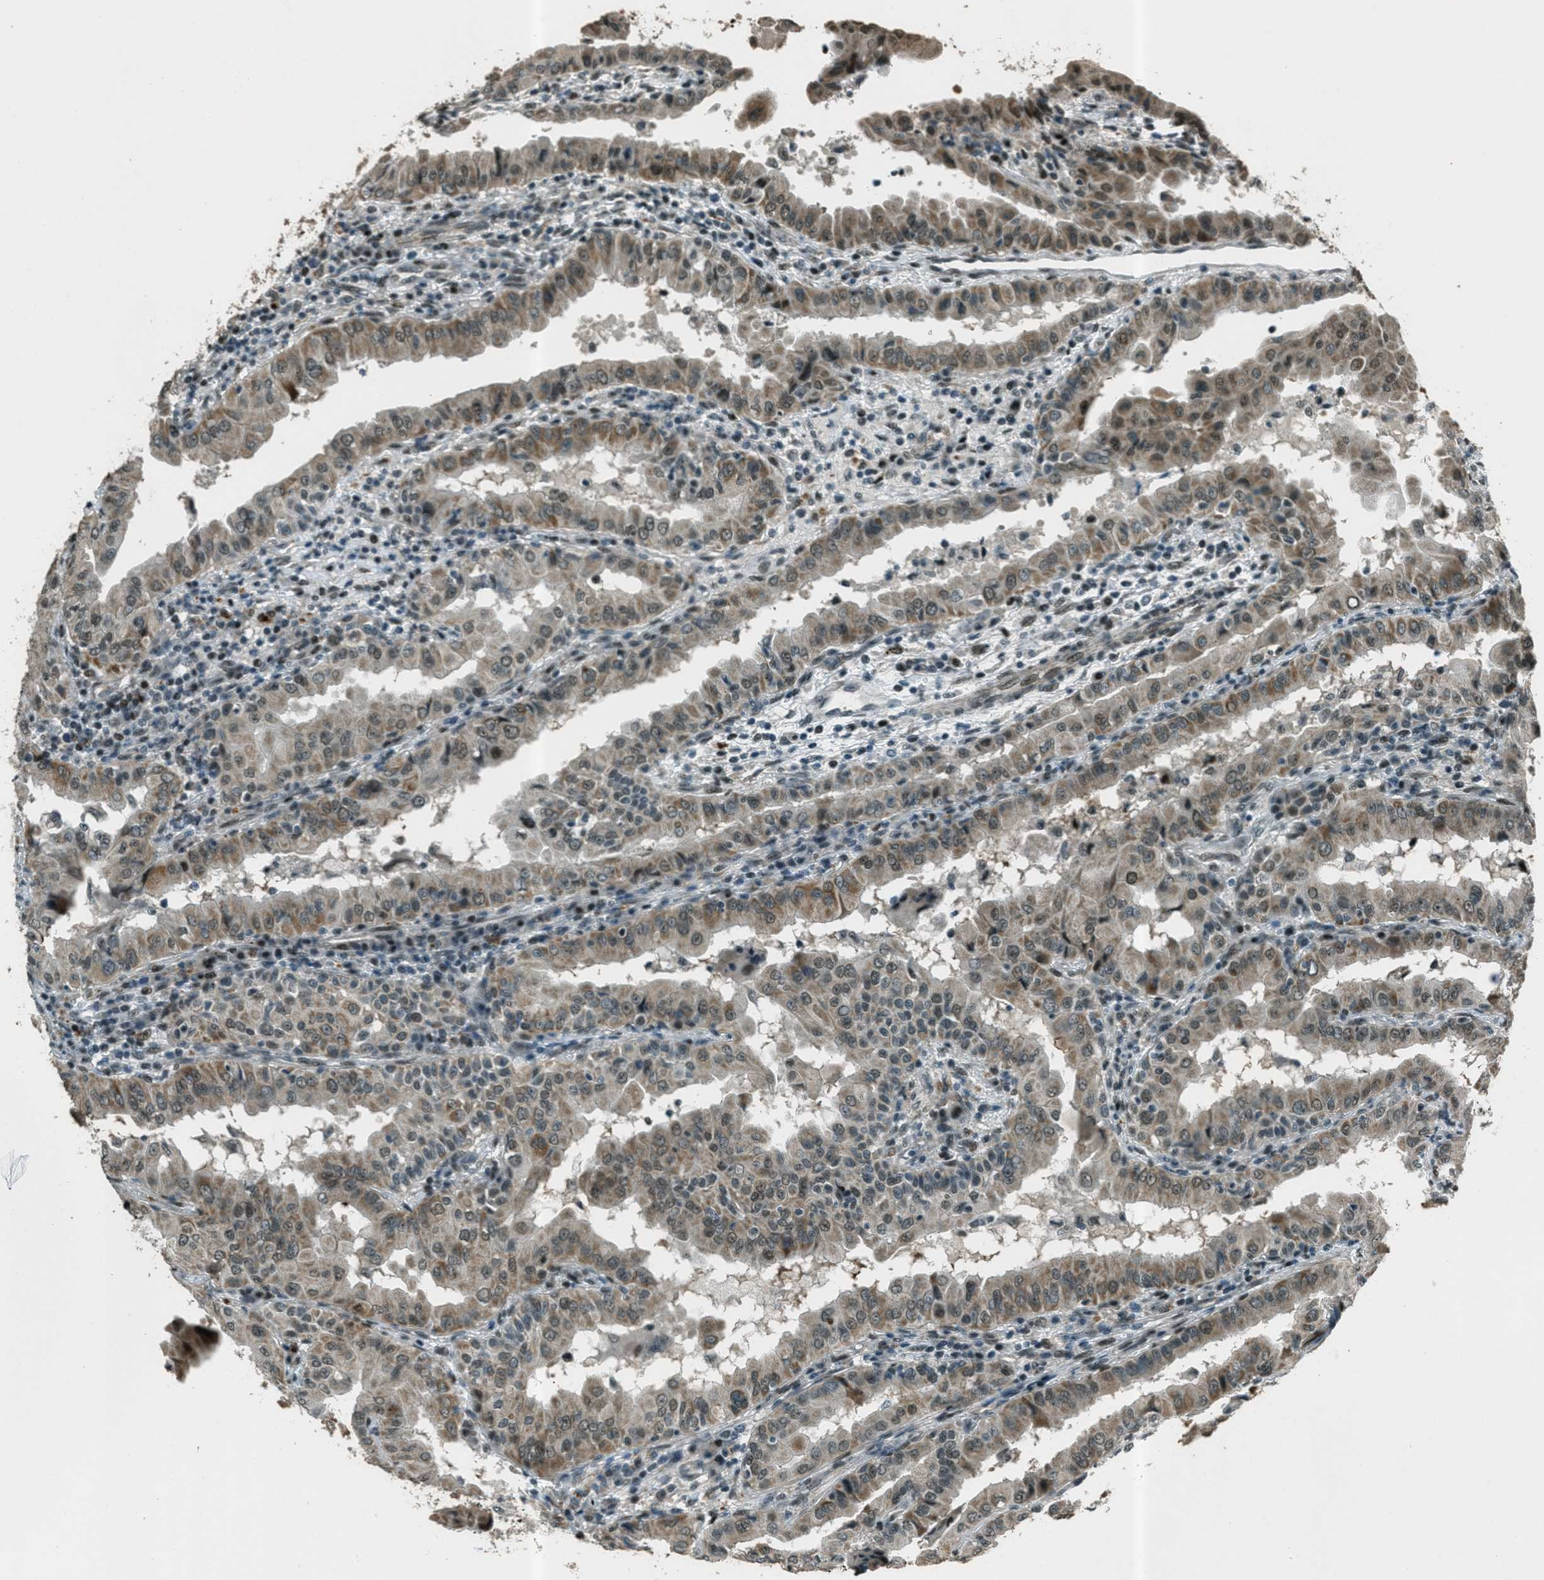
{"staining": {"intensity": "weak", "quantity": ">75%", "location": "cytoplasmic/membranous,nuclear"}, "tissue": "thyroid cancer", "cell_type": "Tumor cells", "image_type": "cancer", "snomed": [{"axis": "morphology", "description": "Papillary adenocarcinoma, NOS"}, {"axis": "topography", "description": "Thyroid gland"}], "caption": "A high-resolution histopathology image shows IHC staining of thyroid cancer, which demonstrates weak cytoplasmic/membranous and nuclear expression in about >75% of tumor cells. The protein of interest is stained brown, and the nuclei are stained in blue (DAB IHC with brightfield microscopy, high magnification).", "gene": "TARDBP", "patient": {"sex": "male", "age": 33}}